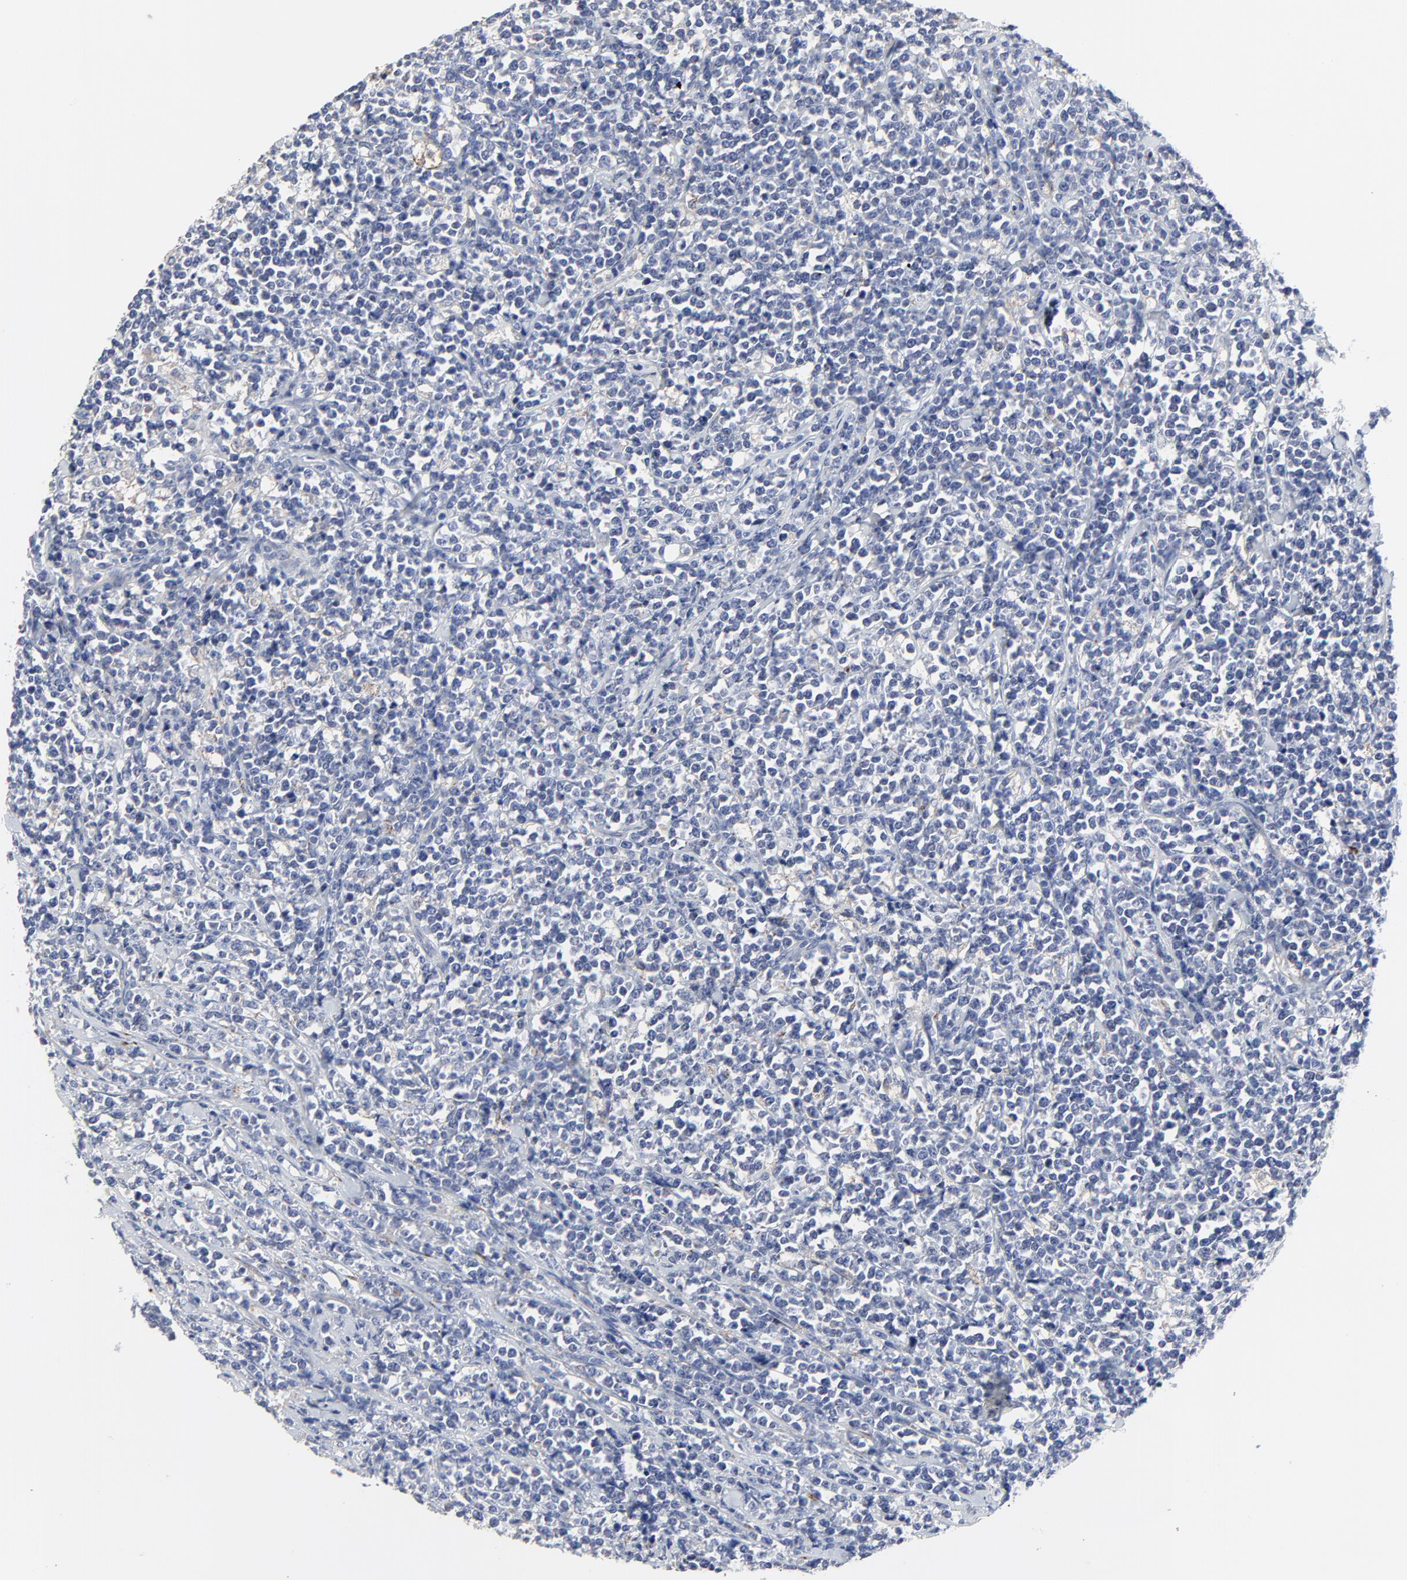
{"staining": {"intensity": "negative", "quantity": "none", "location": "none"}, "tissue": "lymphoma", "cell_type": "Tumor cells", "image_type": "cancer", "snomed": [{"axis": "morphology", "description": "Malignant lymphoma, non-Hodgkin's type, High grade"}, {"axis": "topography", "description": "Small intestine"}, {"axis": "topography", "description": "Colon"}], "caption": "Immunohistochemistry (IHC) of human lymphoma displays no expression in tumor cells.", "gene": "DHRSX", "patient": {"sex": "male", "age": 8}}